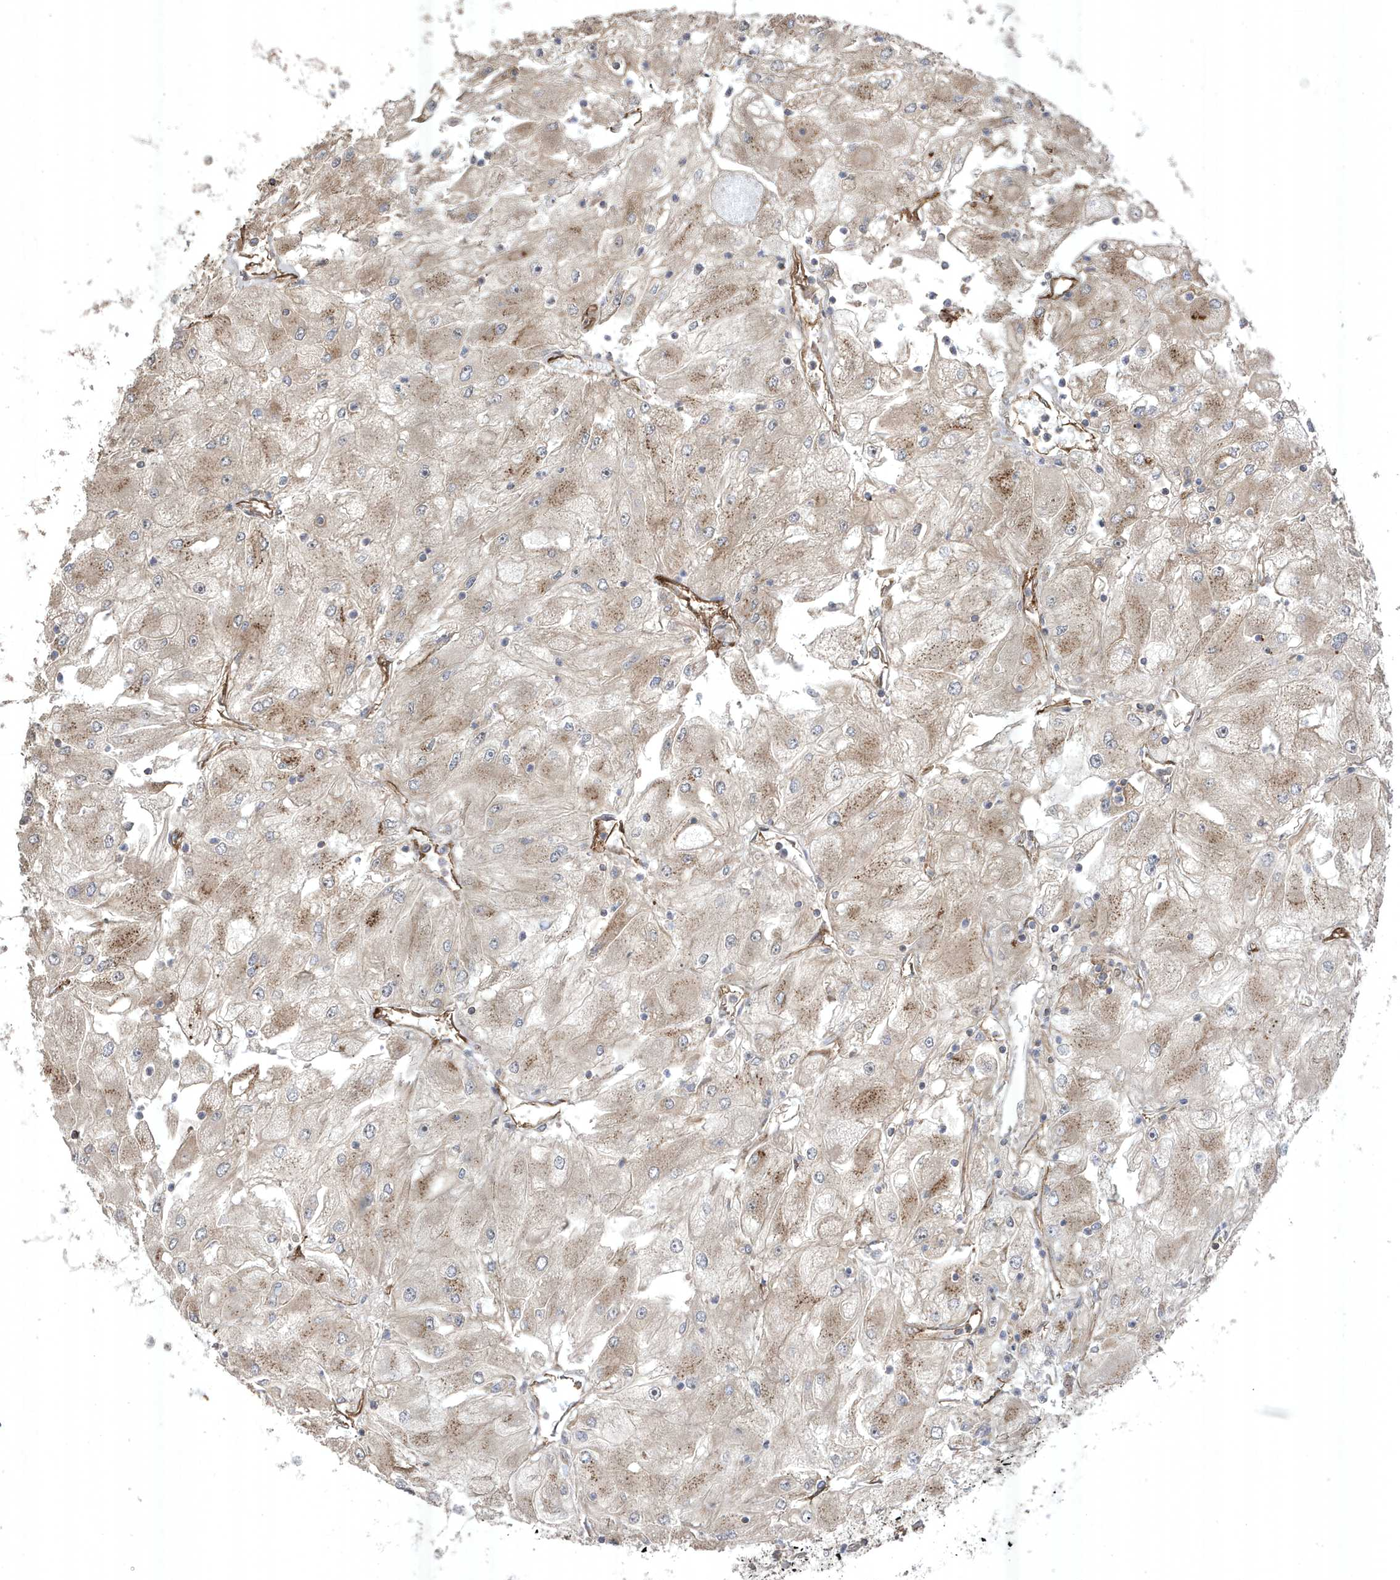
{"staining": {"intensity": "moderate", "quantity": "<25%", "location": "cytoplasmic/membranous"}, "tissue": "renal cancer", "cell_type": "Tumor cells", "image_type": "cancer", "snomed": [{"axis": "morphology", "description": "Adenocarcinoma, NOS"}, {"axis": "topography", "description": "Kidney"}], "caption": "This is an image of immunohistochemistry (IHC) staining of renal cancer, which shows moderate positivity in the cytoplasmic/membranous of tumor cells.", "gene": "CETN3", "patient": {"sex": "male", "age": 80}}